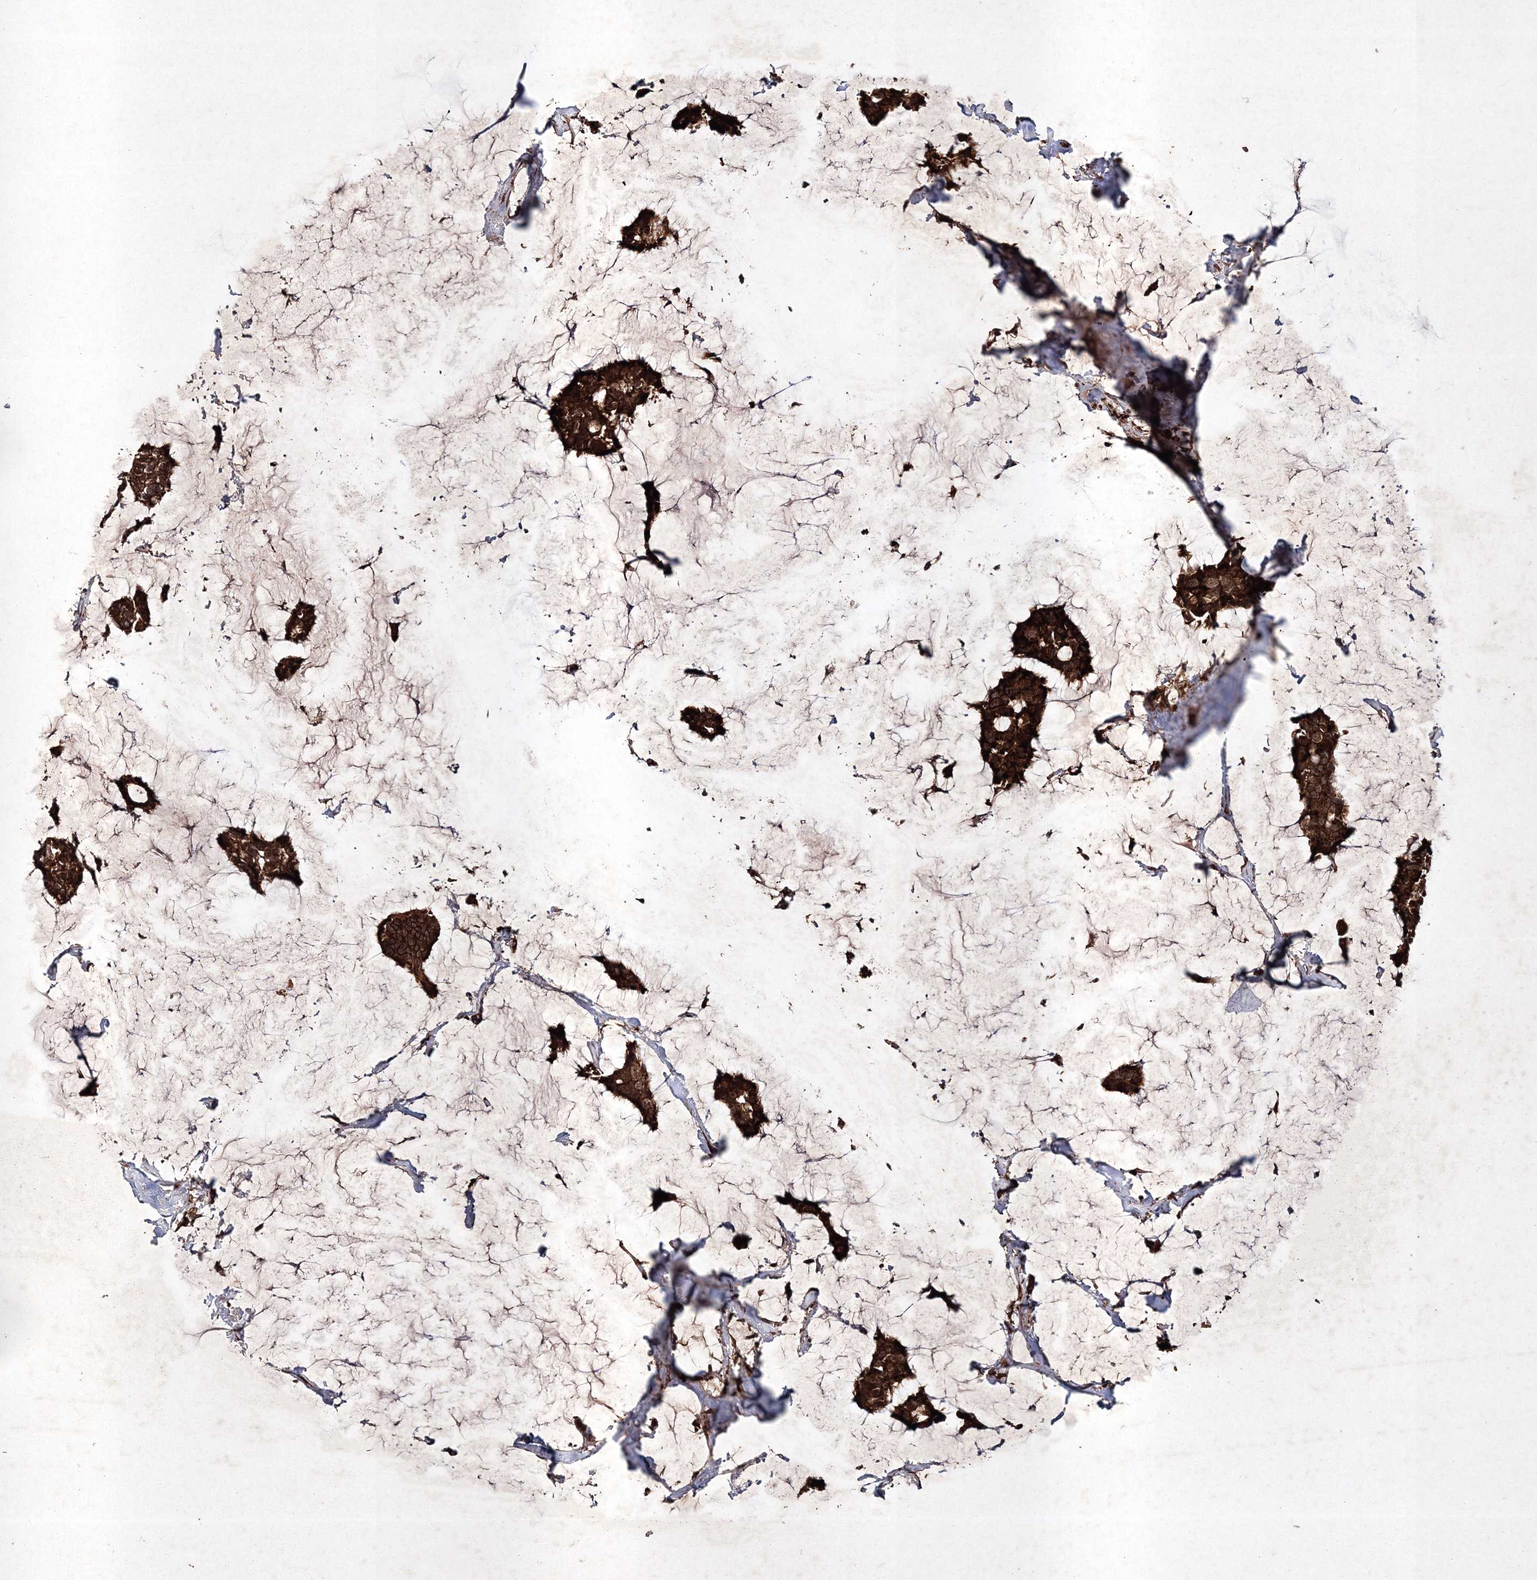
{"staining": {"intensity": "strong", "quantity": ">75%", "location": "cytoplasmic/membranous"}, "tissue": "breast cancer", "cell_type": "Tumor cells", "image_type": "cancer", "snomed": [{"axis": "morphology", "description": "Duct carcinoma"}, {"axis": "topography", "description": "Breast"}], "caption": "An immunohistochemistry (IHC) image of tumor tissue is shown. Protein staining in brown highlights strong cytoplasmic/membranous positivity in breast cancer within tumor cells. The staining was performed using DAB to visualize the protein expression in brown, while the nuclei were stained in blue with hematoxylin (Magnification: 20x).", "gene": "DNAJC13", "patient": {"sex": "female", "age": 93}}